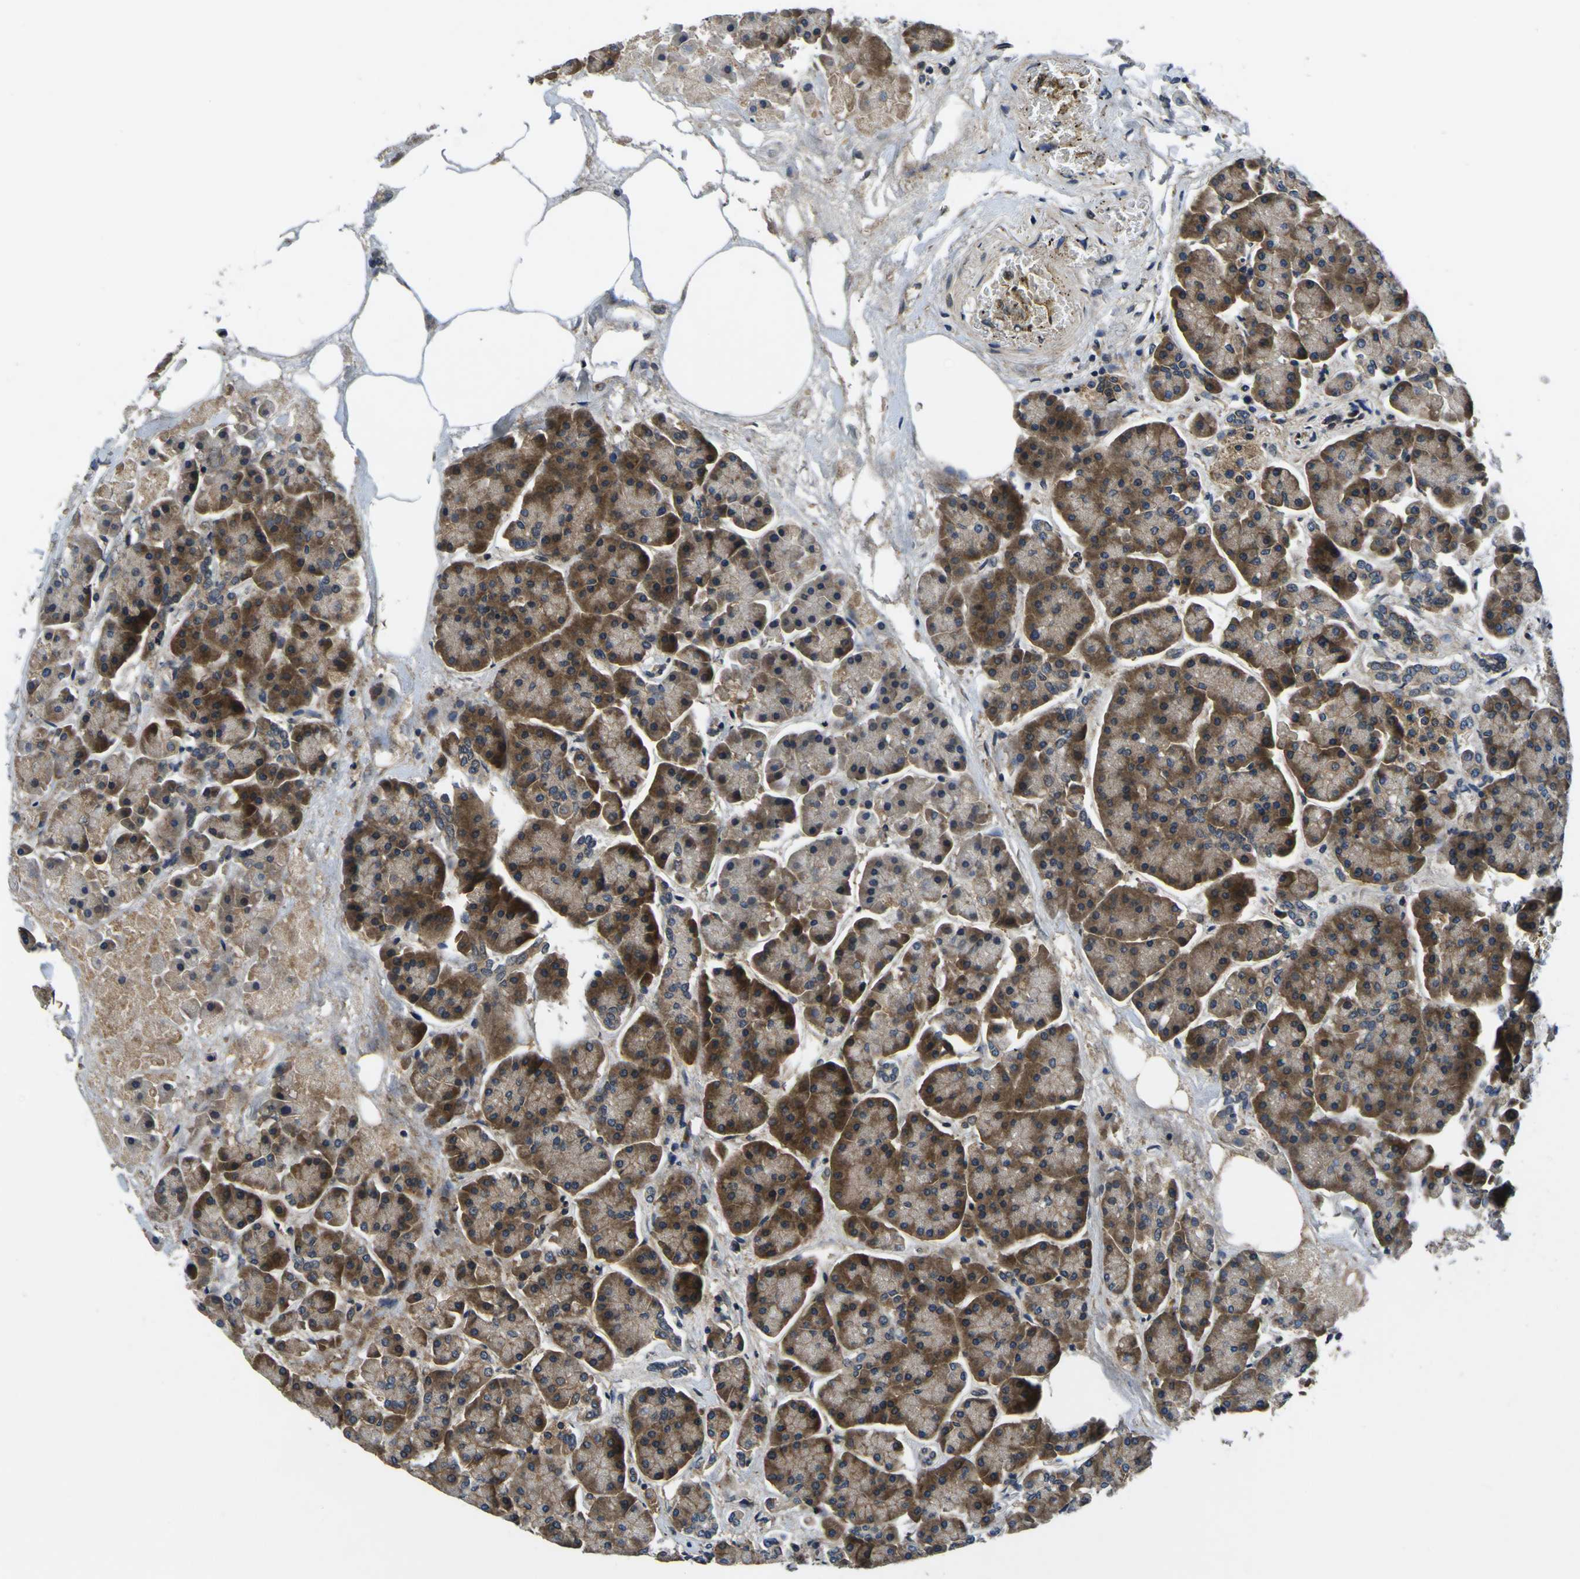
{"staining": {"intensity": "moderate", "quantity": ">75%", "location": "cytoplasmic/membranous"}, "tissue": "pancreas", "cell_type": "Exocrine glandular cells", "image_type": "normal", "snomed": [{"axis": "morphology", "description": "Normal tissue, NOS"}, {"axis": "topography", "description": "Pancreas"}], "caption": "Protein staining demonstrates moderate cytoplasmic/membranous positivity in approximately >75% of exocrine glandular cells in normal pancreas.", "gene": "EPHB4", "patient": {"sex": "female", "age": 70}}